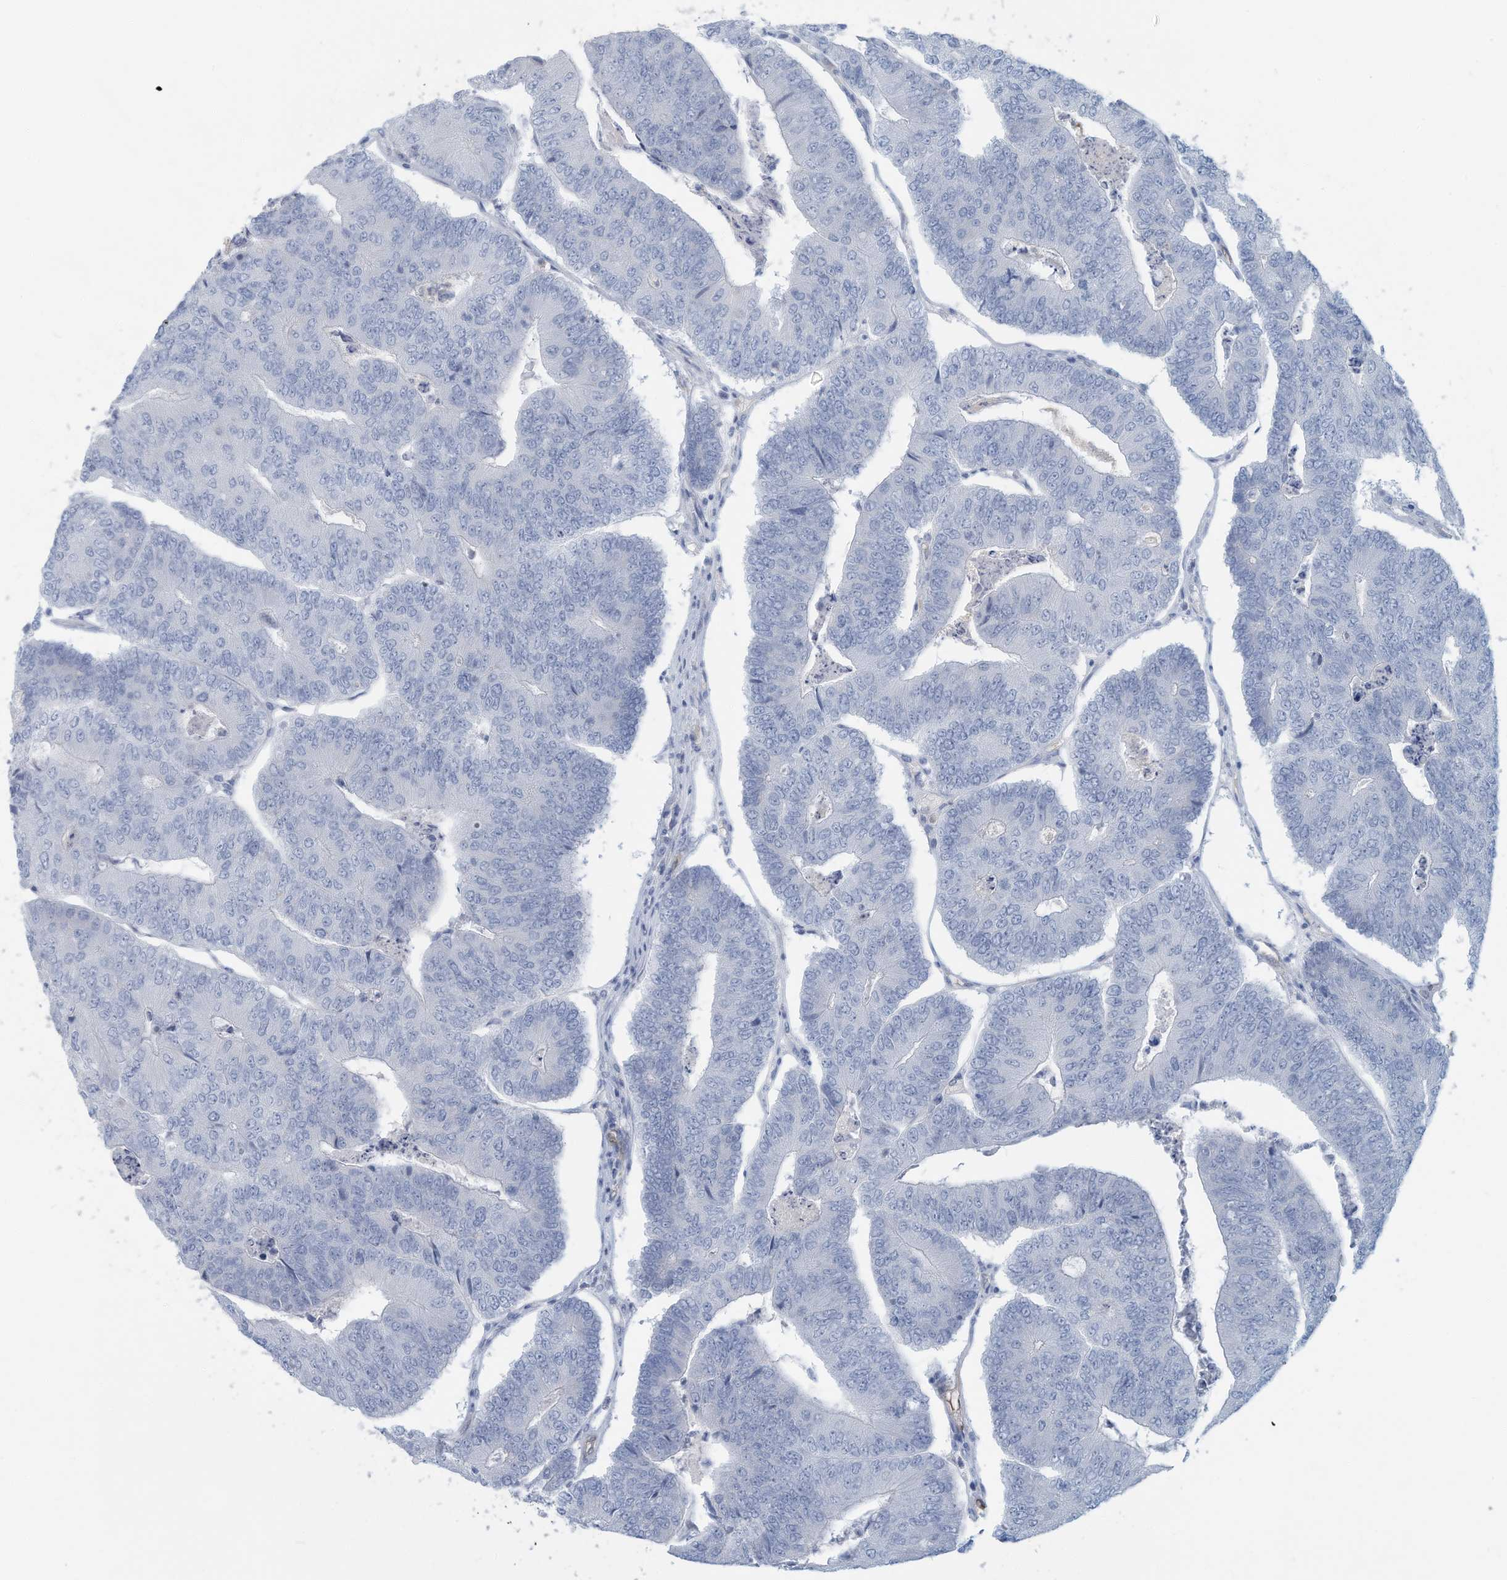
{"staining": {"intensity": "negative", "quantity": "none", "location": "none"}, "tissue": "colorectal cancer", "cell_type": "Tumor cells", "image_type": "cancer", "snomed": [{"axis": "morphology", "description": "Adenocarcinoma, NOS"}, {"axis": "topography", "description": "Colon"}], "caption": "The immunohistochemistry image has no significant positivity in tumor cells of colorectal cancer (adenocarcinoma) tissue.", "gene": "ERI2", "patient": {"sex": "female", "age": 67}}